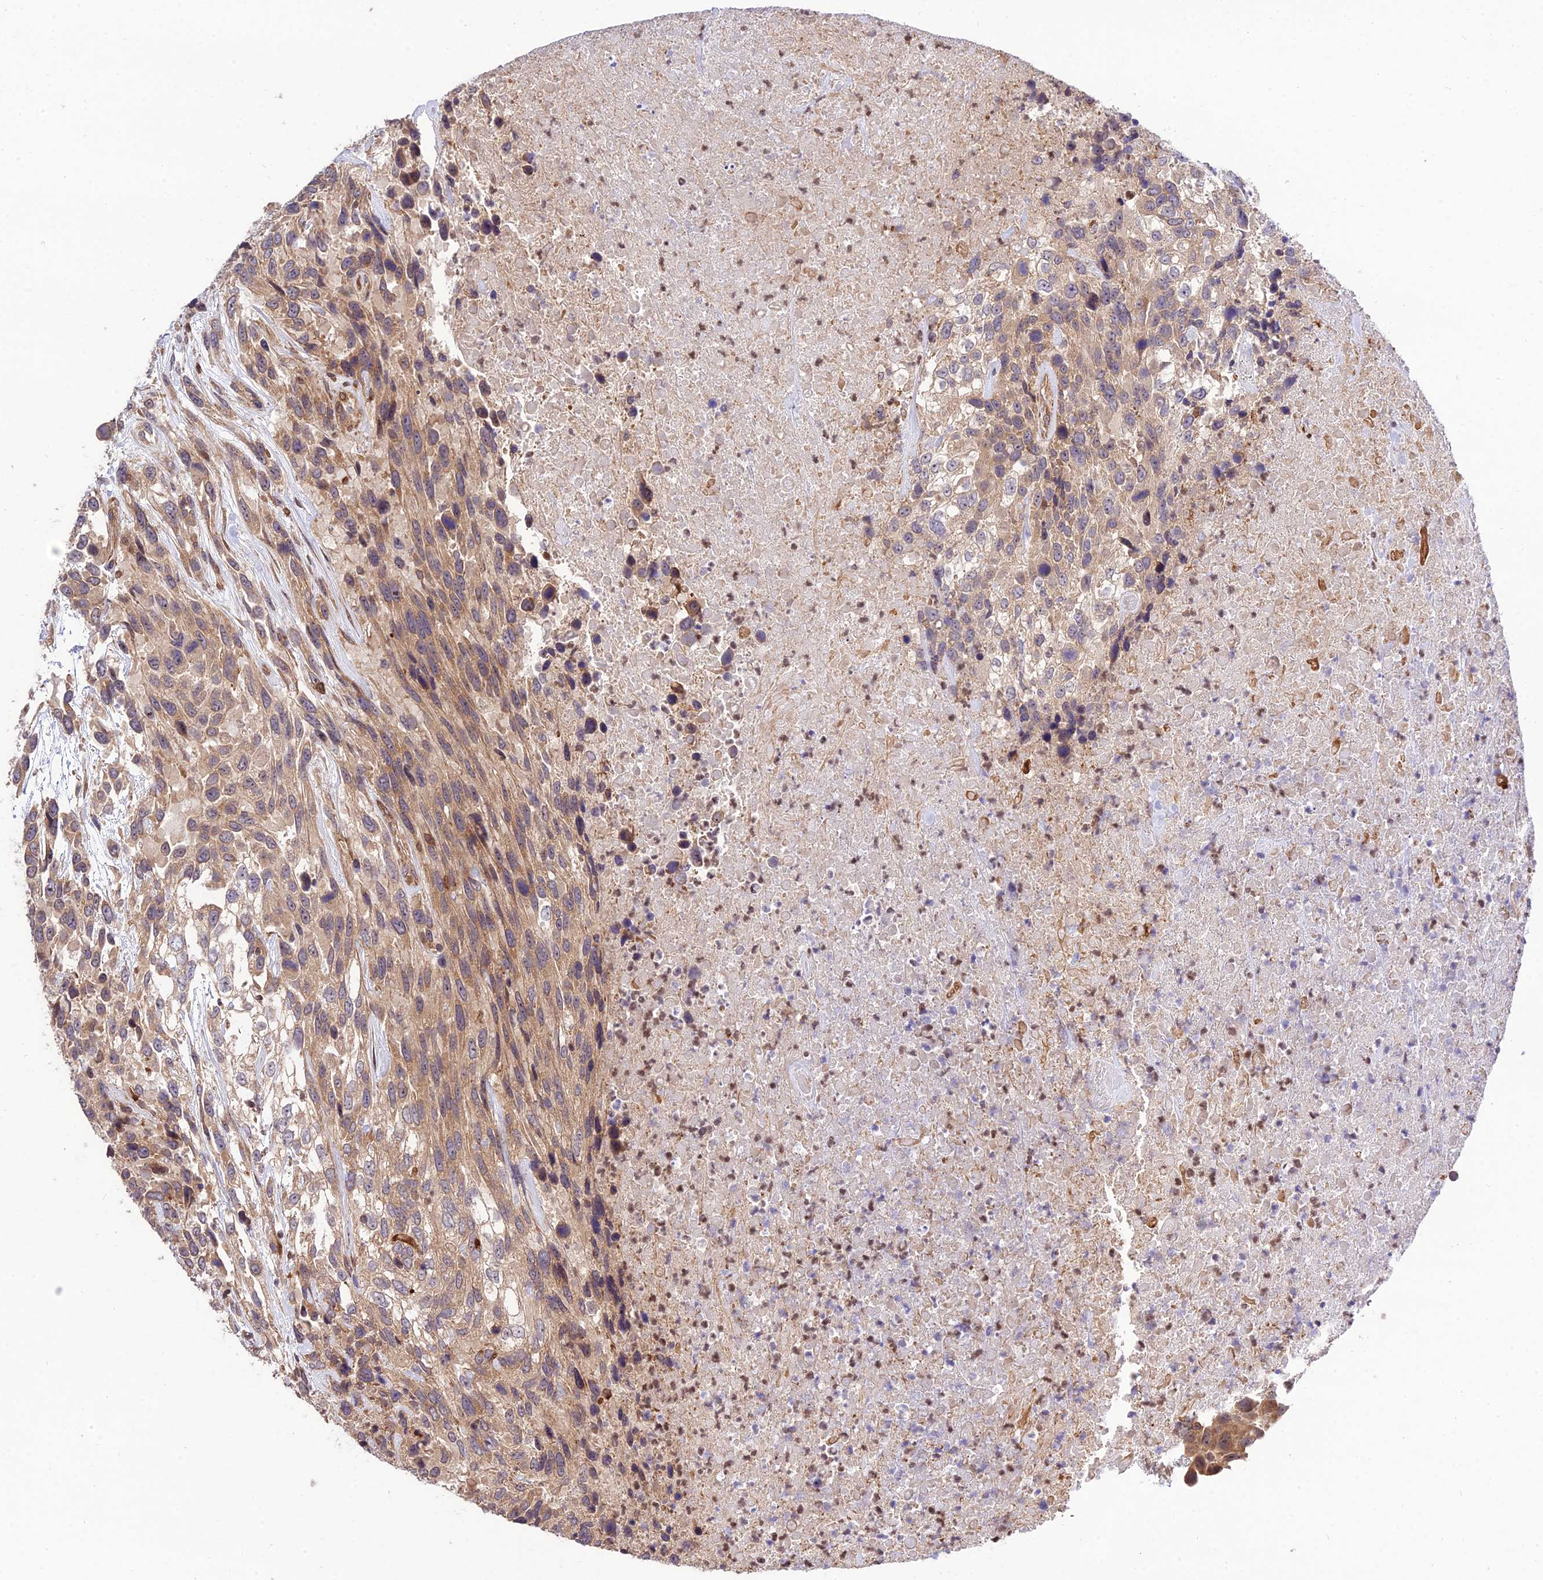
{"staining": {"intensity": "moderate", "quantity": ">75%", "location": "cytoplasmic/membranous"}, "tissue": "urothelial cancer", "cell_type": "Tumor cells", "image_type": "cancer", "snomed": [{"axis": "morphology", "description": "Urothelial carcinoma, High grade"}, {"axis": "topography", "description": "Urinary bladder"}], "caption": "Protein expression by immunohistochemistry displays moderate cytoplasmic/membranous staining in approximately >75% of tumor cells in high-grade urothelial carcinoma. Nuclei are stained in blue.", "gene": "SMG6", "patient": {"sex": "female", "age": 70}}